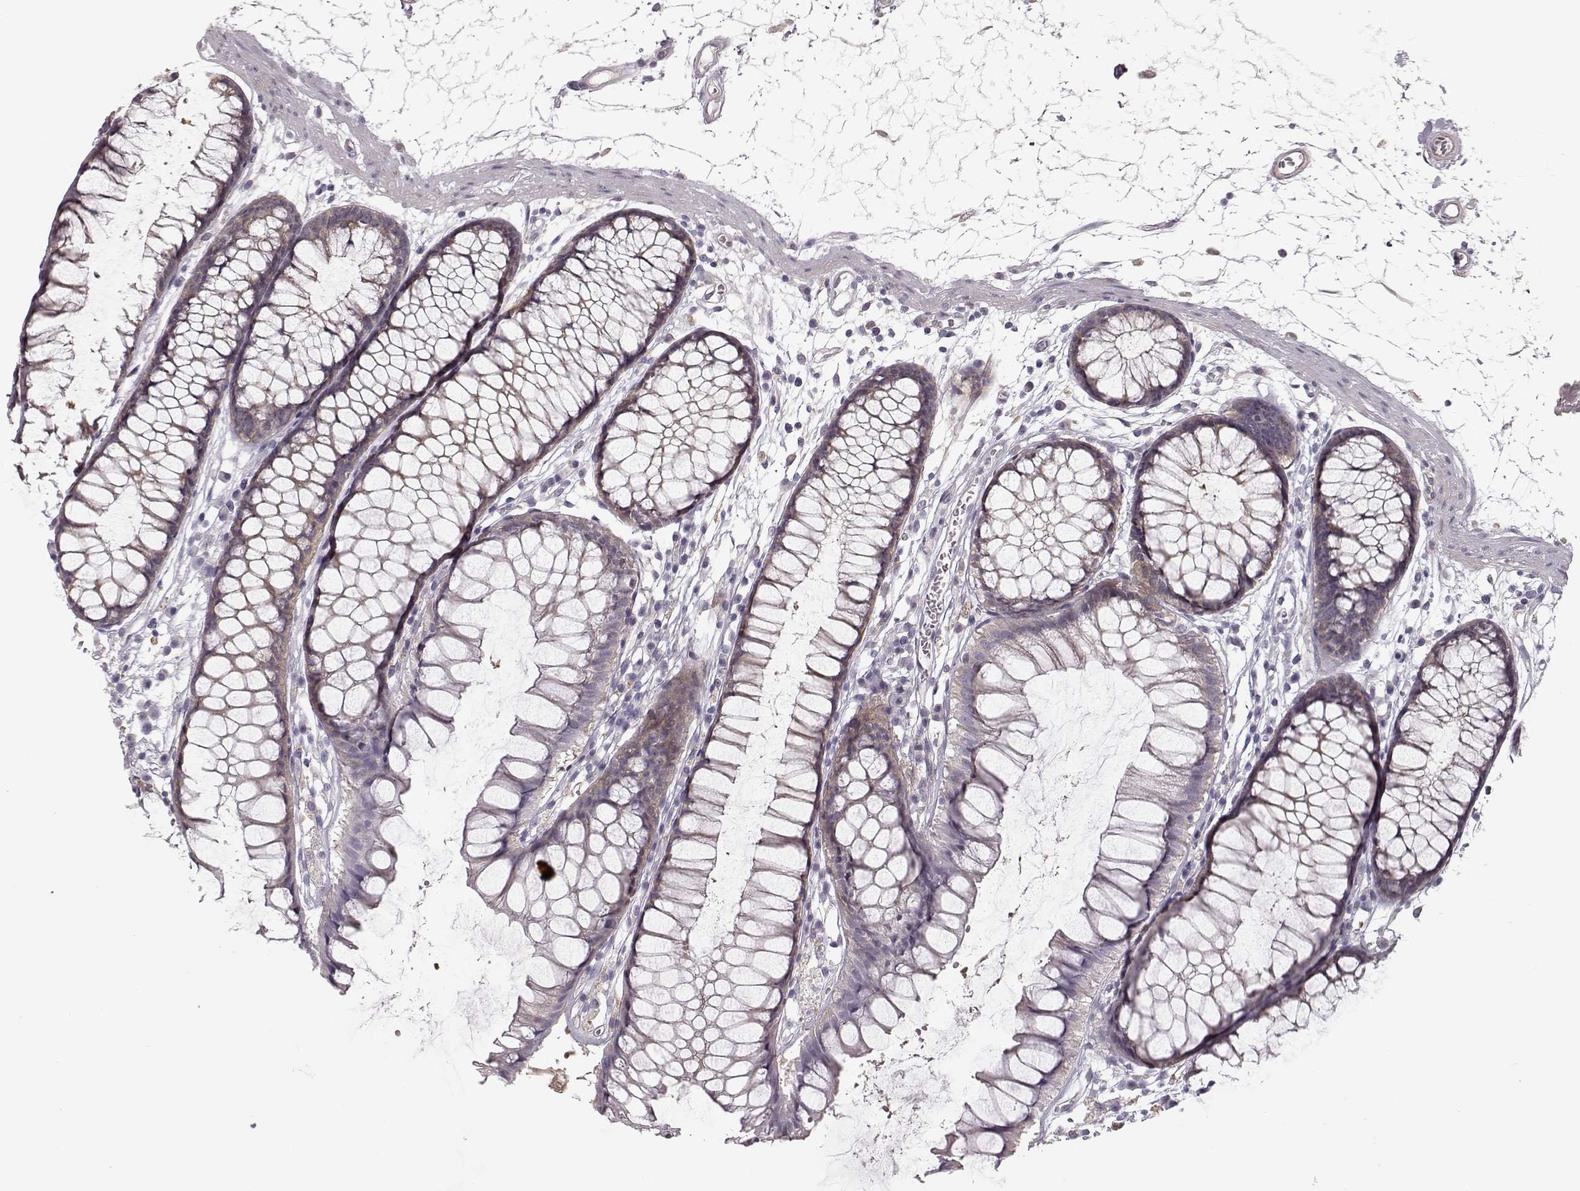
{"staining": {"intensity": "negative", "quantity": "none", "location": "none"}, "tissue": "colon", "cell_type": "Endothelial cells", "image_type": "normal", "snomed": [{"axis": "morphology", "description": "Normal tissue, NOS"}, {"axis": "morphology", "description": "Adenocarcinoma, NOS"}, {"axis": "topography", "description": "Colon"}], "caption": "There is no significant expression in endothelial cells of colon.", "gene": "GPR50", "patient": {"sex": "male", "age": 65}}